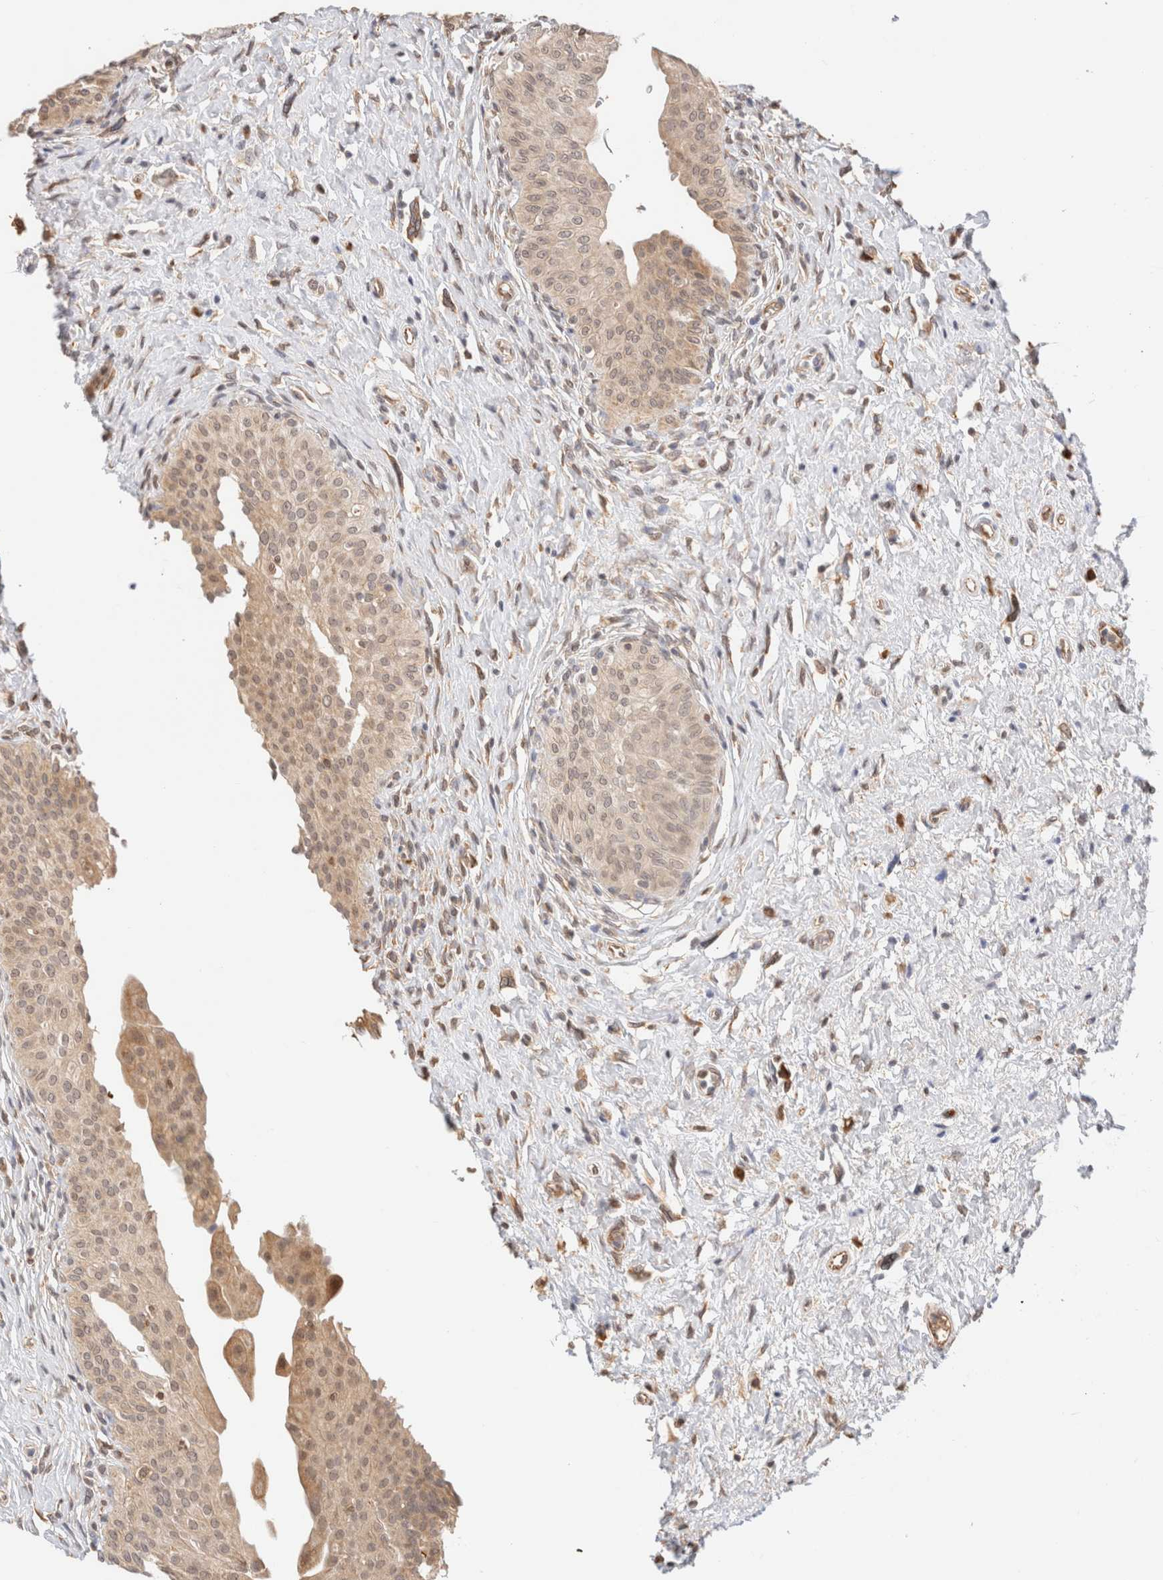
{"staining": {"intensity": "weak", "quantity": ">75%", "location": "cytoplasmic/membranous,nuclear"}, "tissue": "urinary bladder", "cell_type": "Urothelial cells", "image_type": "normal", "snomed": [{"axis": "morphology", "description": "Normal tissue, NOS"}, {"axis": "topography", "description": "Urinary bladder"}], "caption": "Benign urinary bladder was stained to show a protein in brown. There is low levels of weak cytoplasmic/membranous,nuclear staining in approximately >75% of urothelial cells. The staining was performed using DAB, with brown indicating positive protein expression. Nuclei are stained blue with hematoxylin.", "gene": "SYVN1", "patient": {"sex": "male", "age": 46}}